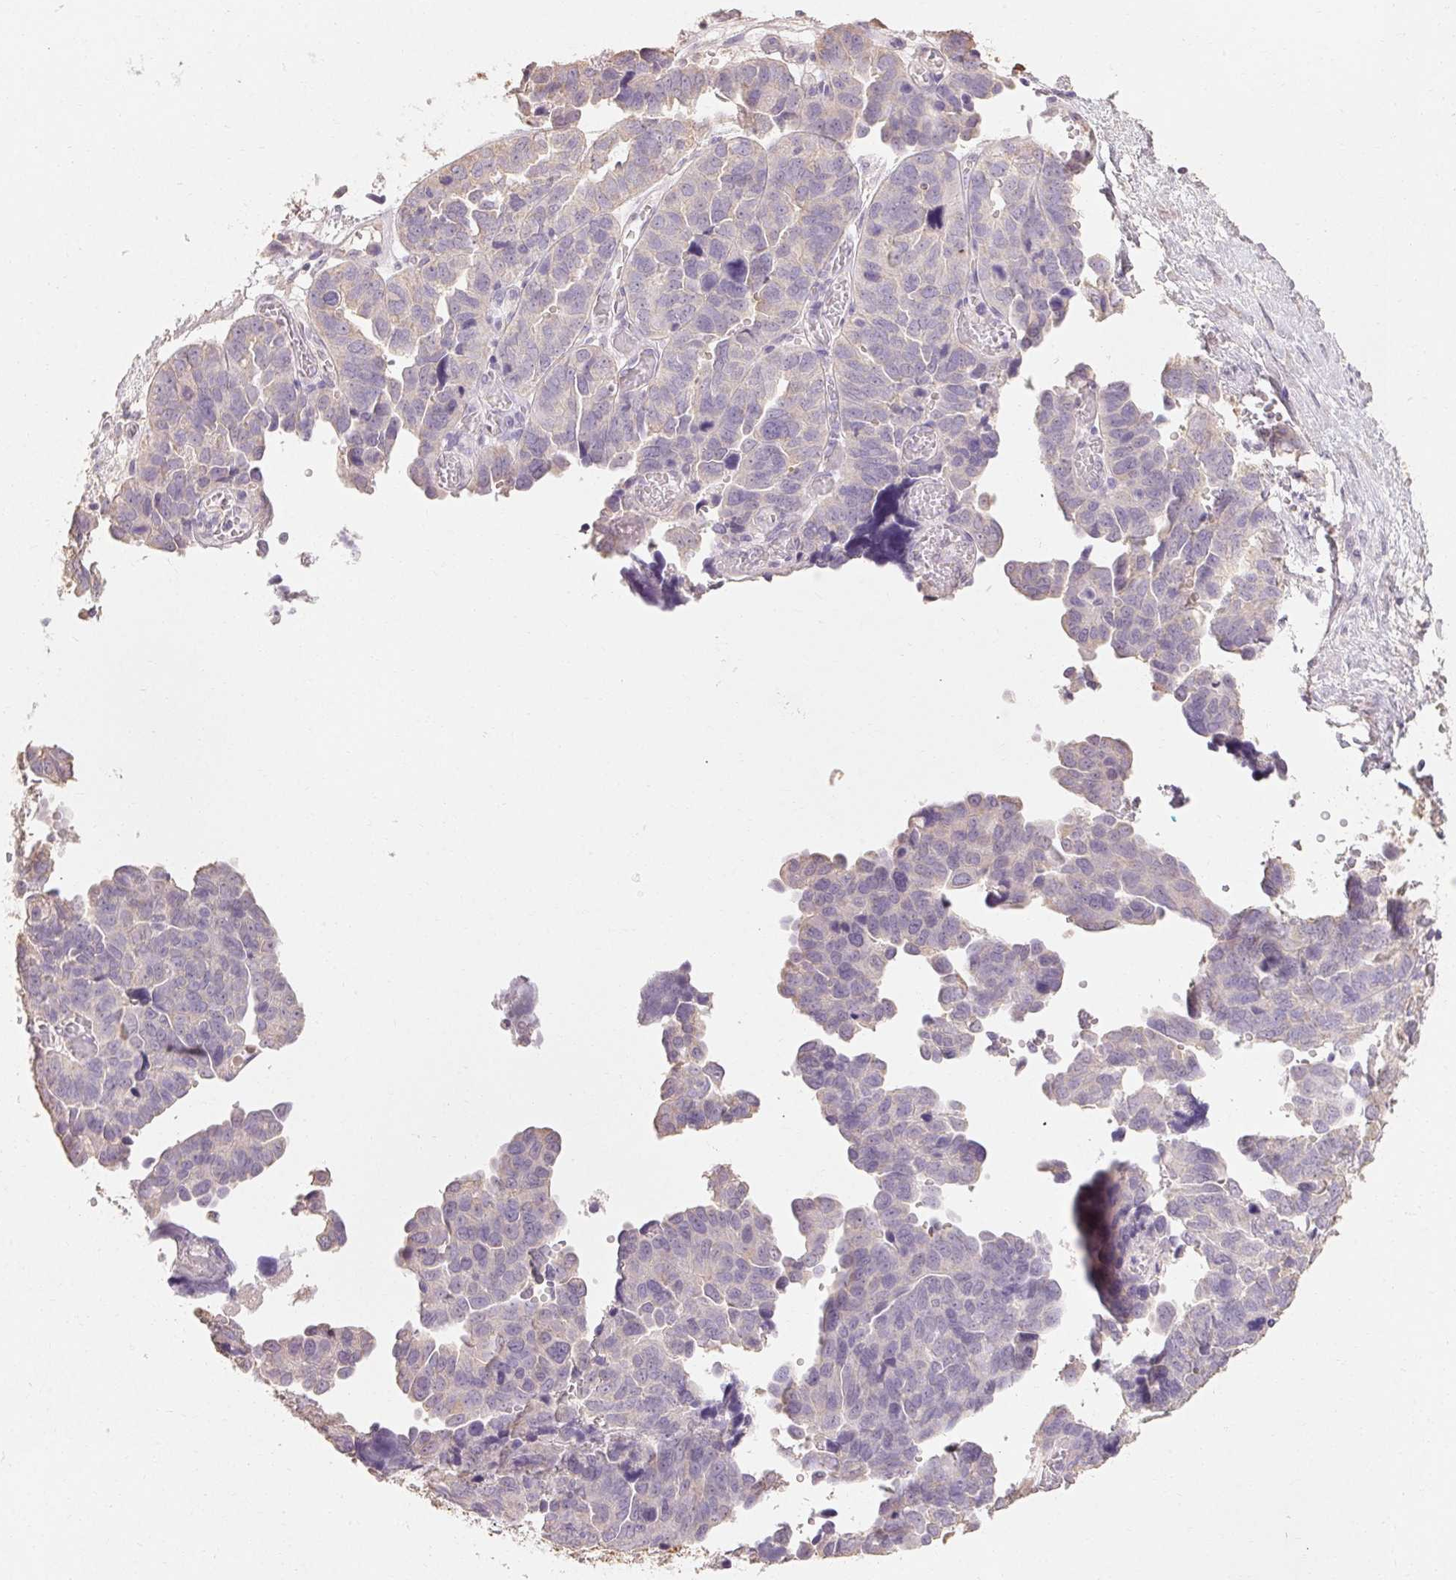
{"staining": {"intensity": "negative", "quantity": "none", "location": "none"}, "tissue": "ovarian cancer", "cell_type": "Tumor cells", "image_type": "cancer", "snomed": [{"axis": "morphology", "description": "Cystadenocarcinoma, serous, NOS"}, {"axis": "topography", "description": "Ovary"}], "caption": "Histopathology image shows no significant protein positivity in tumor cells of ovarian cancer.", "gene": "MAP7D2", "patient": {"sex": "female", "age": 64}}